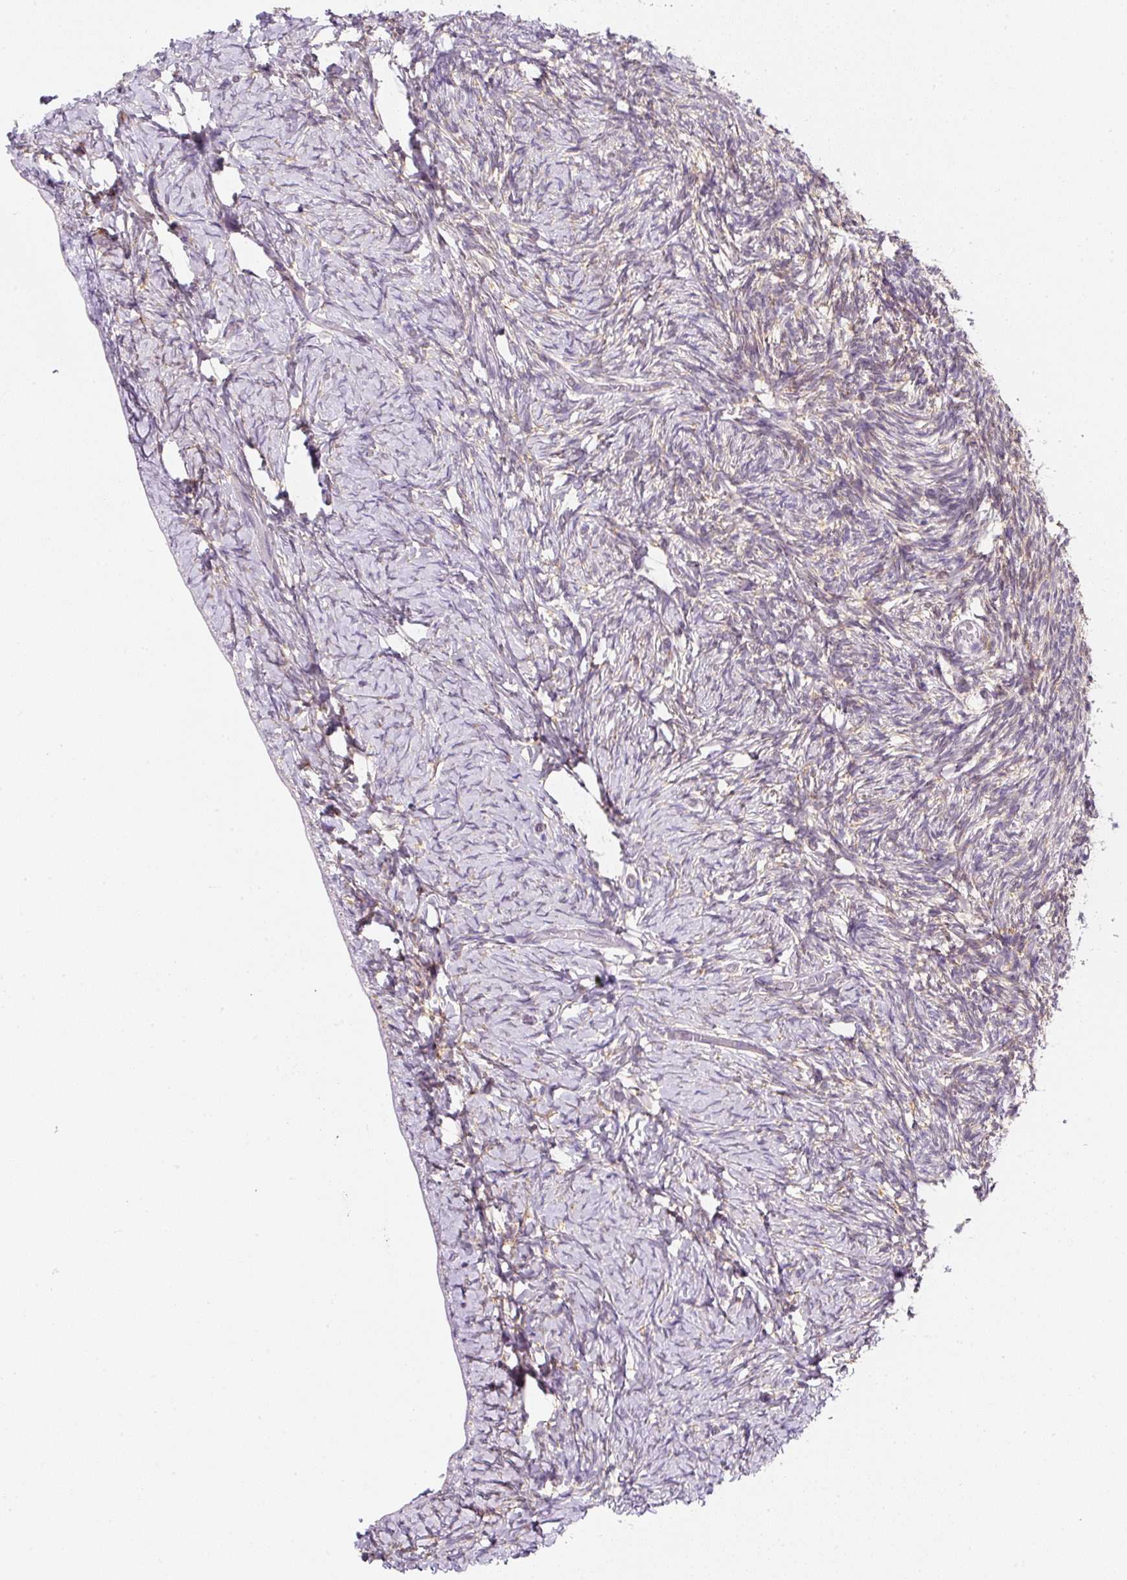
{"staining": {"intensity": "weak", "quantity": "25%-75%", "location": "cytoplasmic/membranous"}, "tissue": "ovary", "cell_type": "Follicle cells", "image_type": "normal", "snomed": [{"axis": "morphology", "description": "Normal tissue, NOS"}, {"axis": "topography", "description": "Ovary"}], "caption": "Human ovary stained for a protein (brown) reveals weak cytoplasmic/membranous positive staining in about 25%-75% of follicle cells.", "gene": "DDOST", "patient": {"sex": "female", "age": 39}}